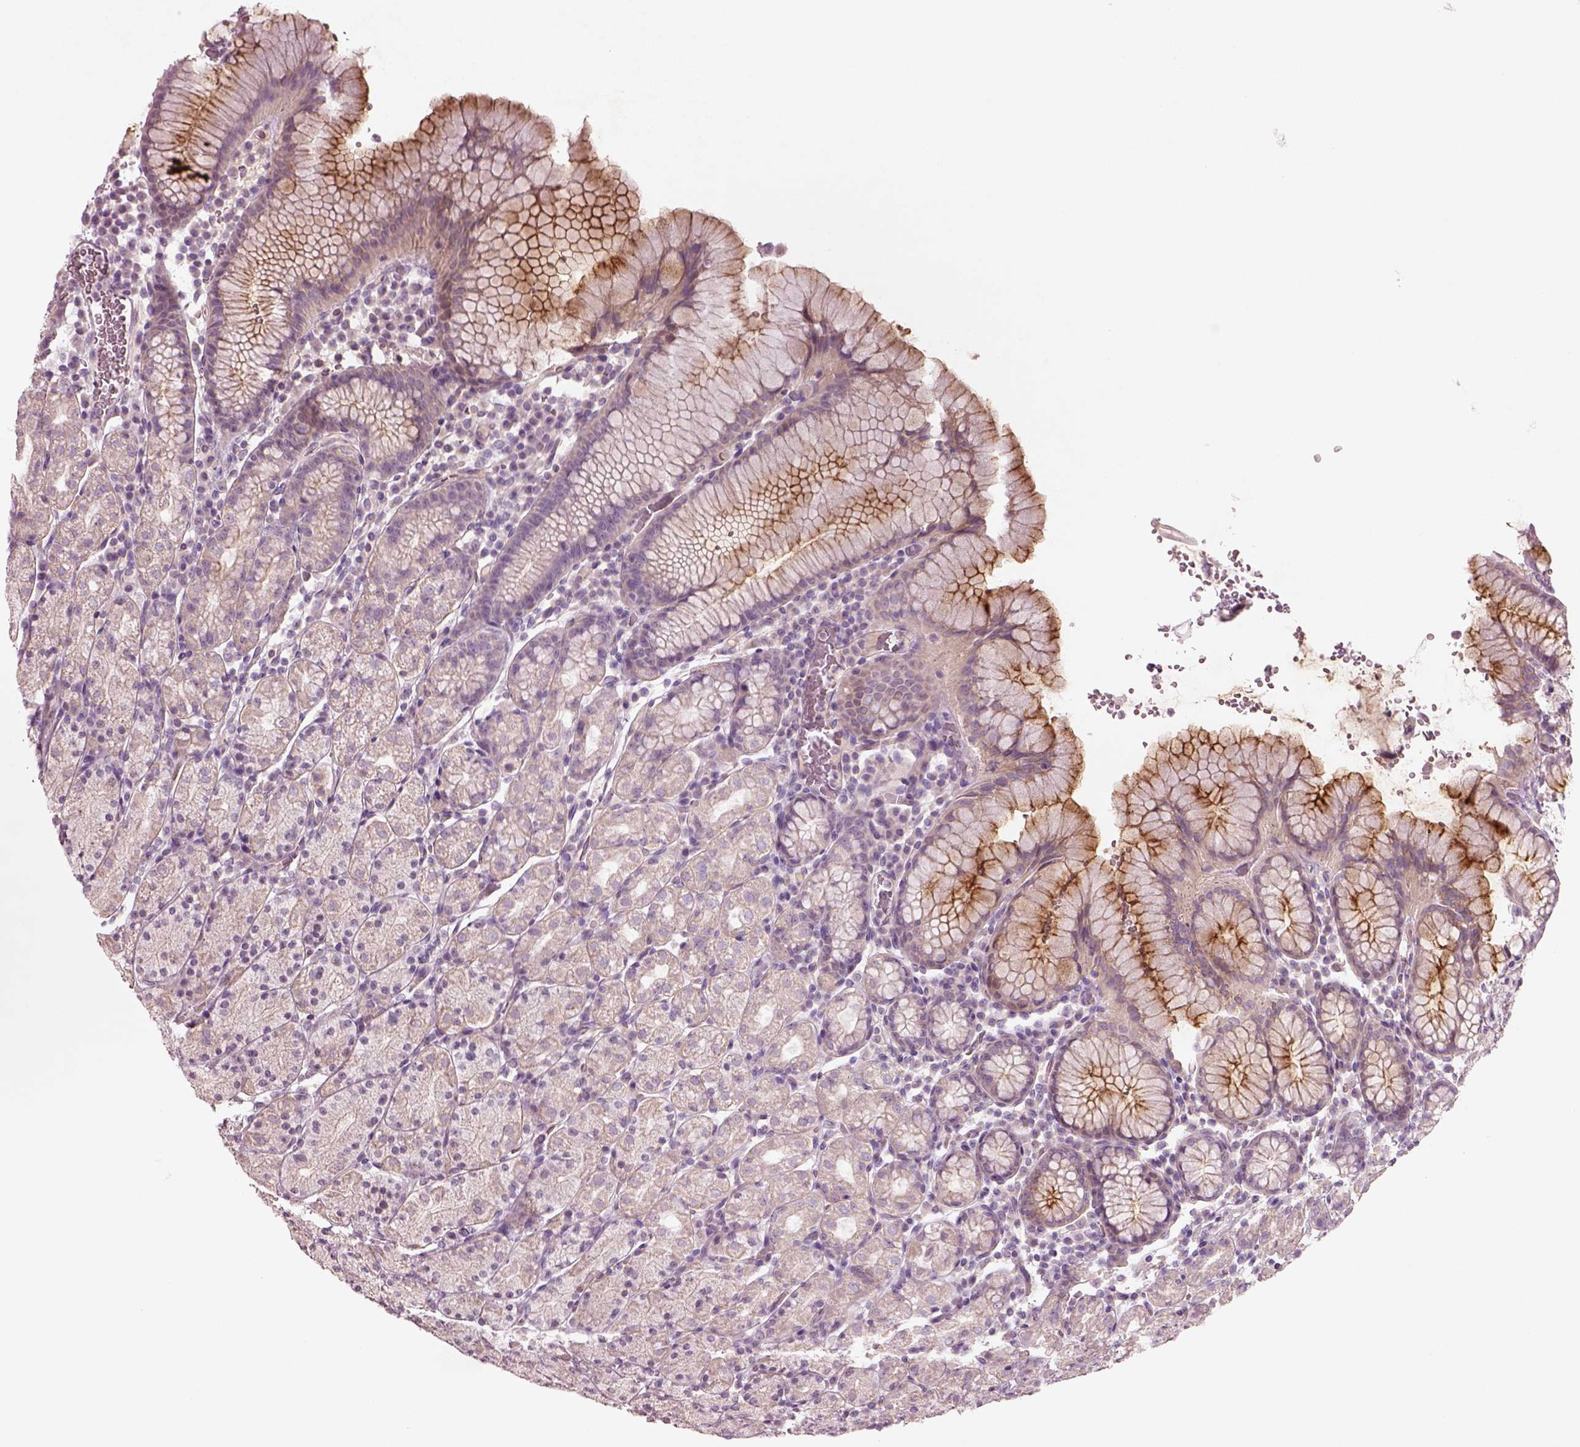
{"staining": {"intensity": "moderate", "quantity": "<25%", "location": "cytoplasmic/membranous"}, "tissue": "stomach", "cell_type": "Glandular cells", "image_type": "normal", "snomed": [{"axis": "morphology", "description": "Normal tissue, NOS"}, {"axis": "topography", "description": "Stomach, upper"}, {"axis": "topography", "description": "Stomach"}], "caption": "Stomach was stained to show a protein in brown. There is low levels of moderate cytoplasmic/membranous positivity in about <25% of glandular cells. The staining was performed using DAB (3,3'-diaminobenzidine) to visualize the protein expression in brown, while the nuclei were stained in blue with hematoxylin (Magnification: 20x).", "gene": "DUOXA2", "patient": {"sex": "male", "age": 62}}